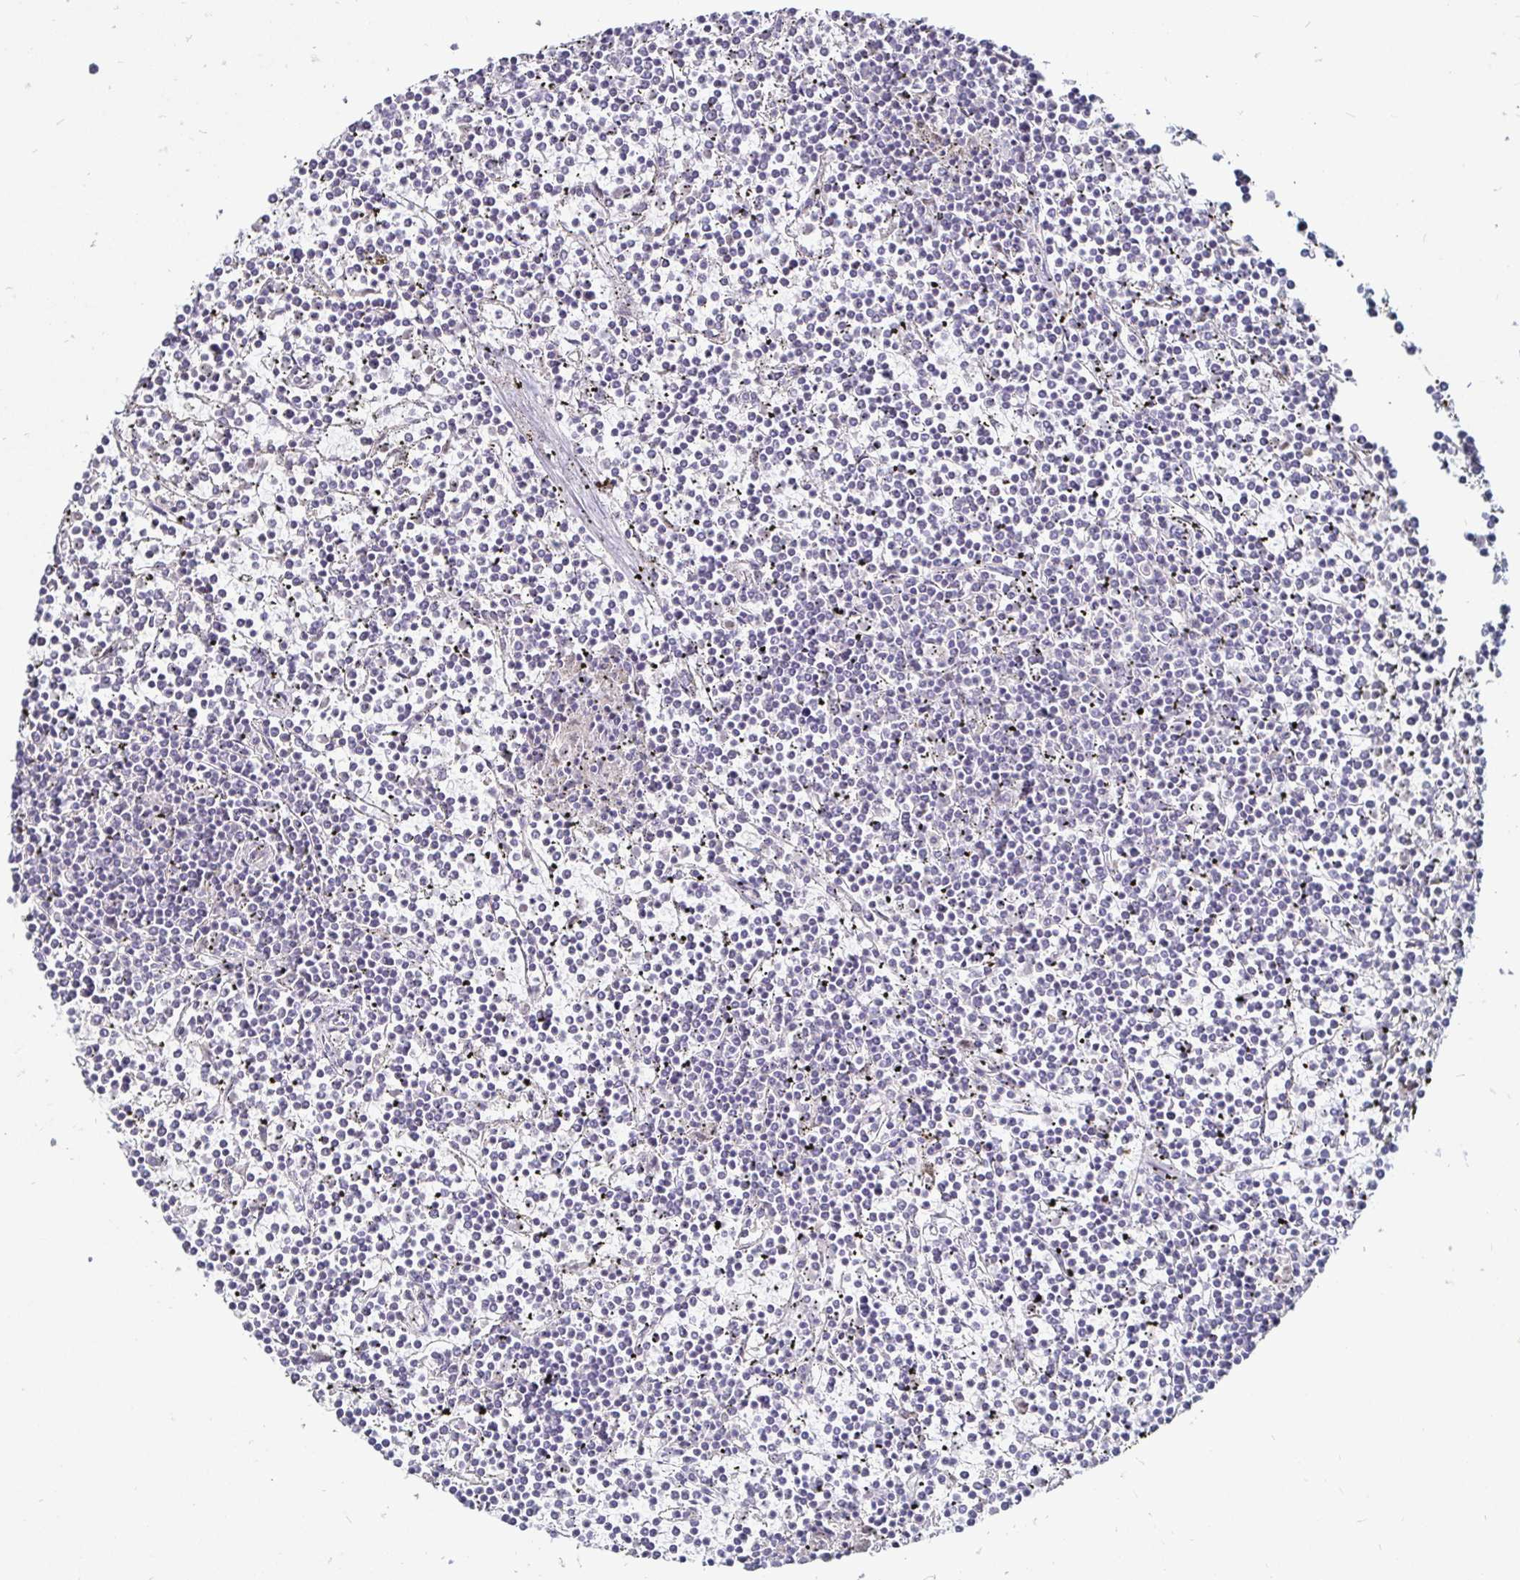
{"staining": {"intensity": "negative", "quantity": "none", "location": "none"}, "tissue": "lymphoma", "cell_type": "Tumor cells", "image_type": "cancer", "snomed": [{"axis": "morphology", "description": "Malignant lymphoma, non-Hodgkin's type, Low grade"}, {"axis": "topography", "description": "Spleen"}], "caption": "Malignant lymphoma, non-Hodgkin's type (low-grade) was stained to show a protein in brown. There is no significant positivity in tumor cells.", "gene": "FAIM2", "patient": {"sex": "female", "age": 19}}